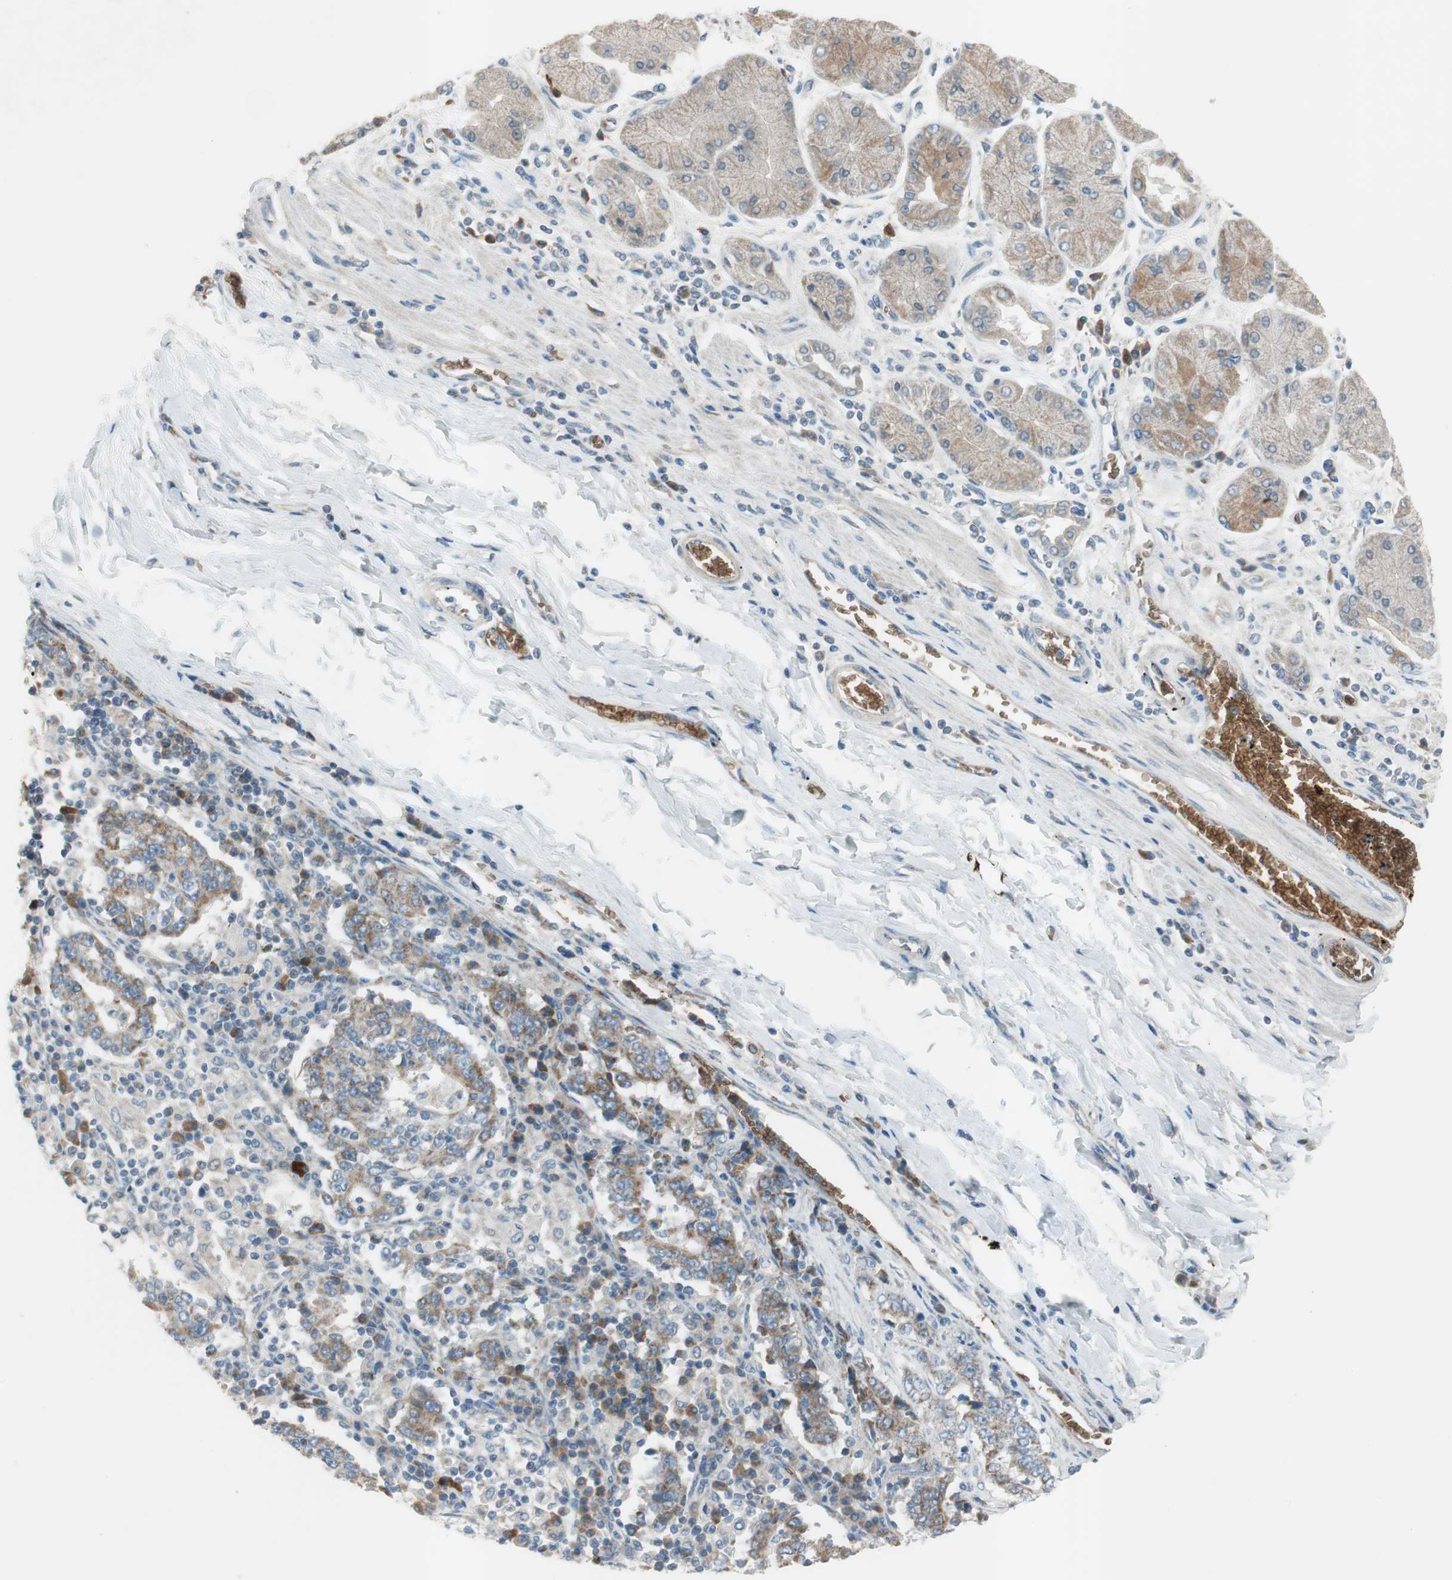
{"staining": {"intensity": "moderate", "quantity": ">75%", "location": "cytoplasmic/membranous"}, "tissue": "stomach cancer", "cell_type": "Tumor cells", "image_type": "cancer", "snomed": [{"axis": "morphology", "description": "Normal tissue, NOS"}, {"axis": "morphology", "description": "Adenocarcinoma, NOS"}, {"axis": "topography", "description": "Stomach, upper"}, {"axis": "topography", "description": "Stomach"}], "caption": "Stomach cancer stained for a protein (brown) shows moderate cytoplasmic/membranous positive positivity in about >75% of tumor cells.", "gene": "GYPC", "patient": {"sex": "male", "age": 59}}